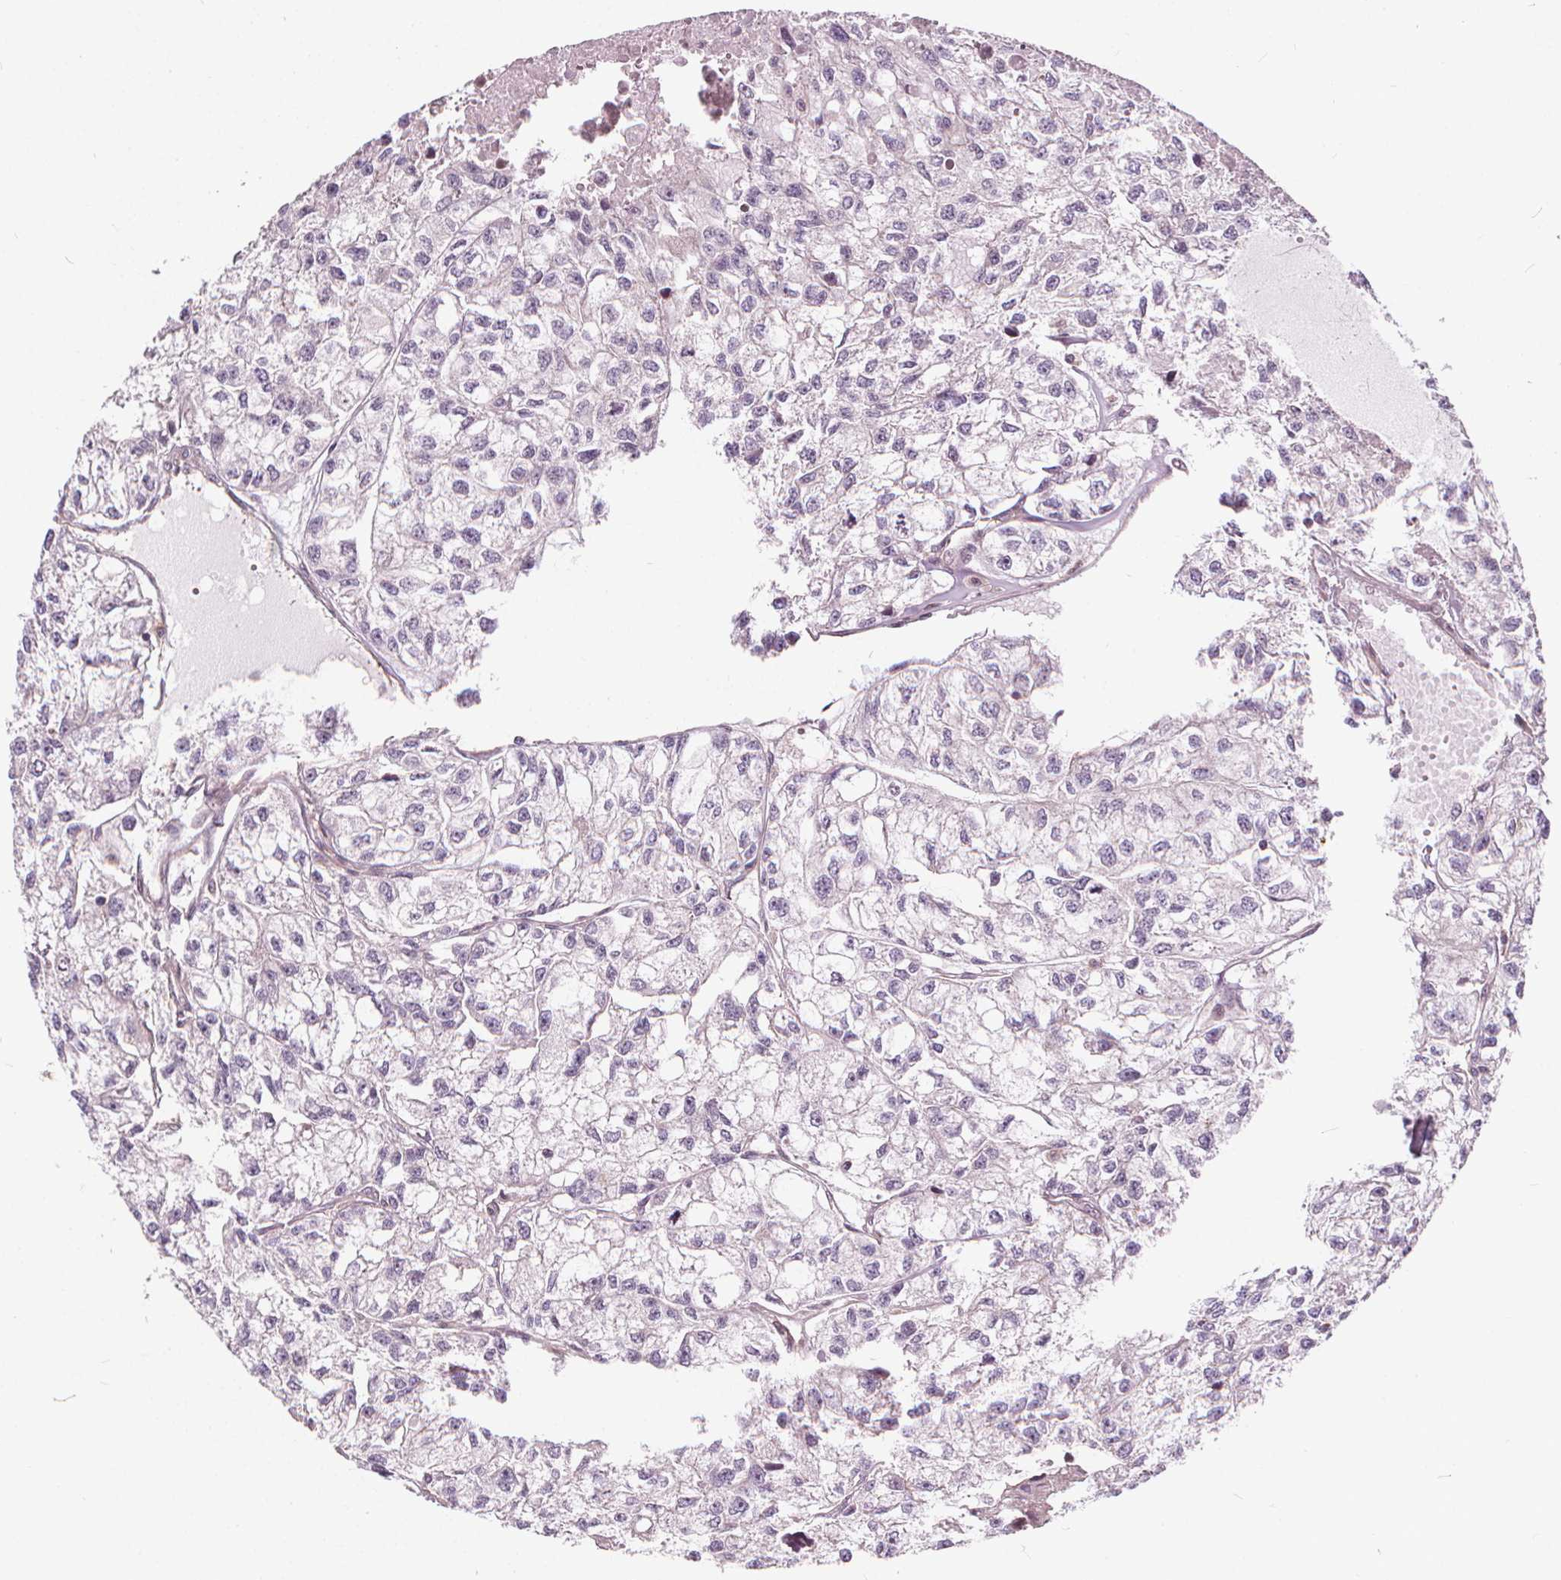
{"staining": {"intensity": "negative", "quantity": "none", "location": "none"}, "tissue": "renal cancer", "cell_type": "Tumor cells", "image_type": "cancer", "snomed": [{"axis": "morphology", "description": "Adenocarcinoma, NOS"}, {"axis": "topography", "description": "Kidney"}], "caption": "Micrograph shows no protein positivity in tumor cells of adenocarcinoma (renal) tissue.", "gene": "INPP5E", "patient": {"sex": "male", "age": 56}}